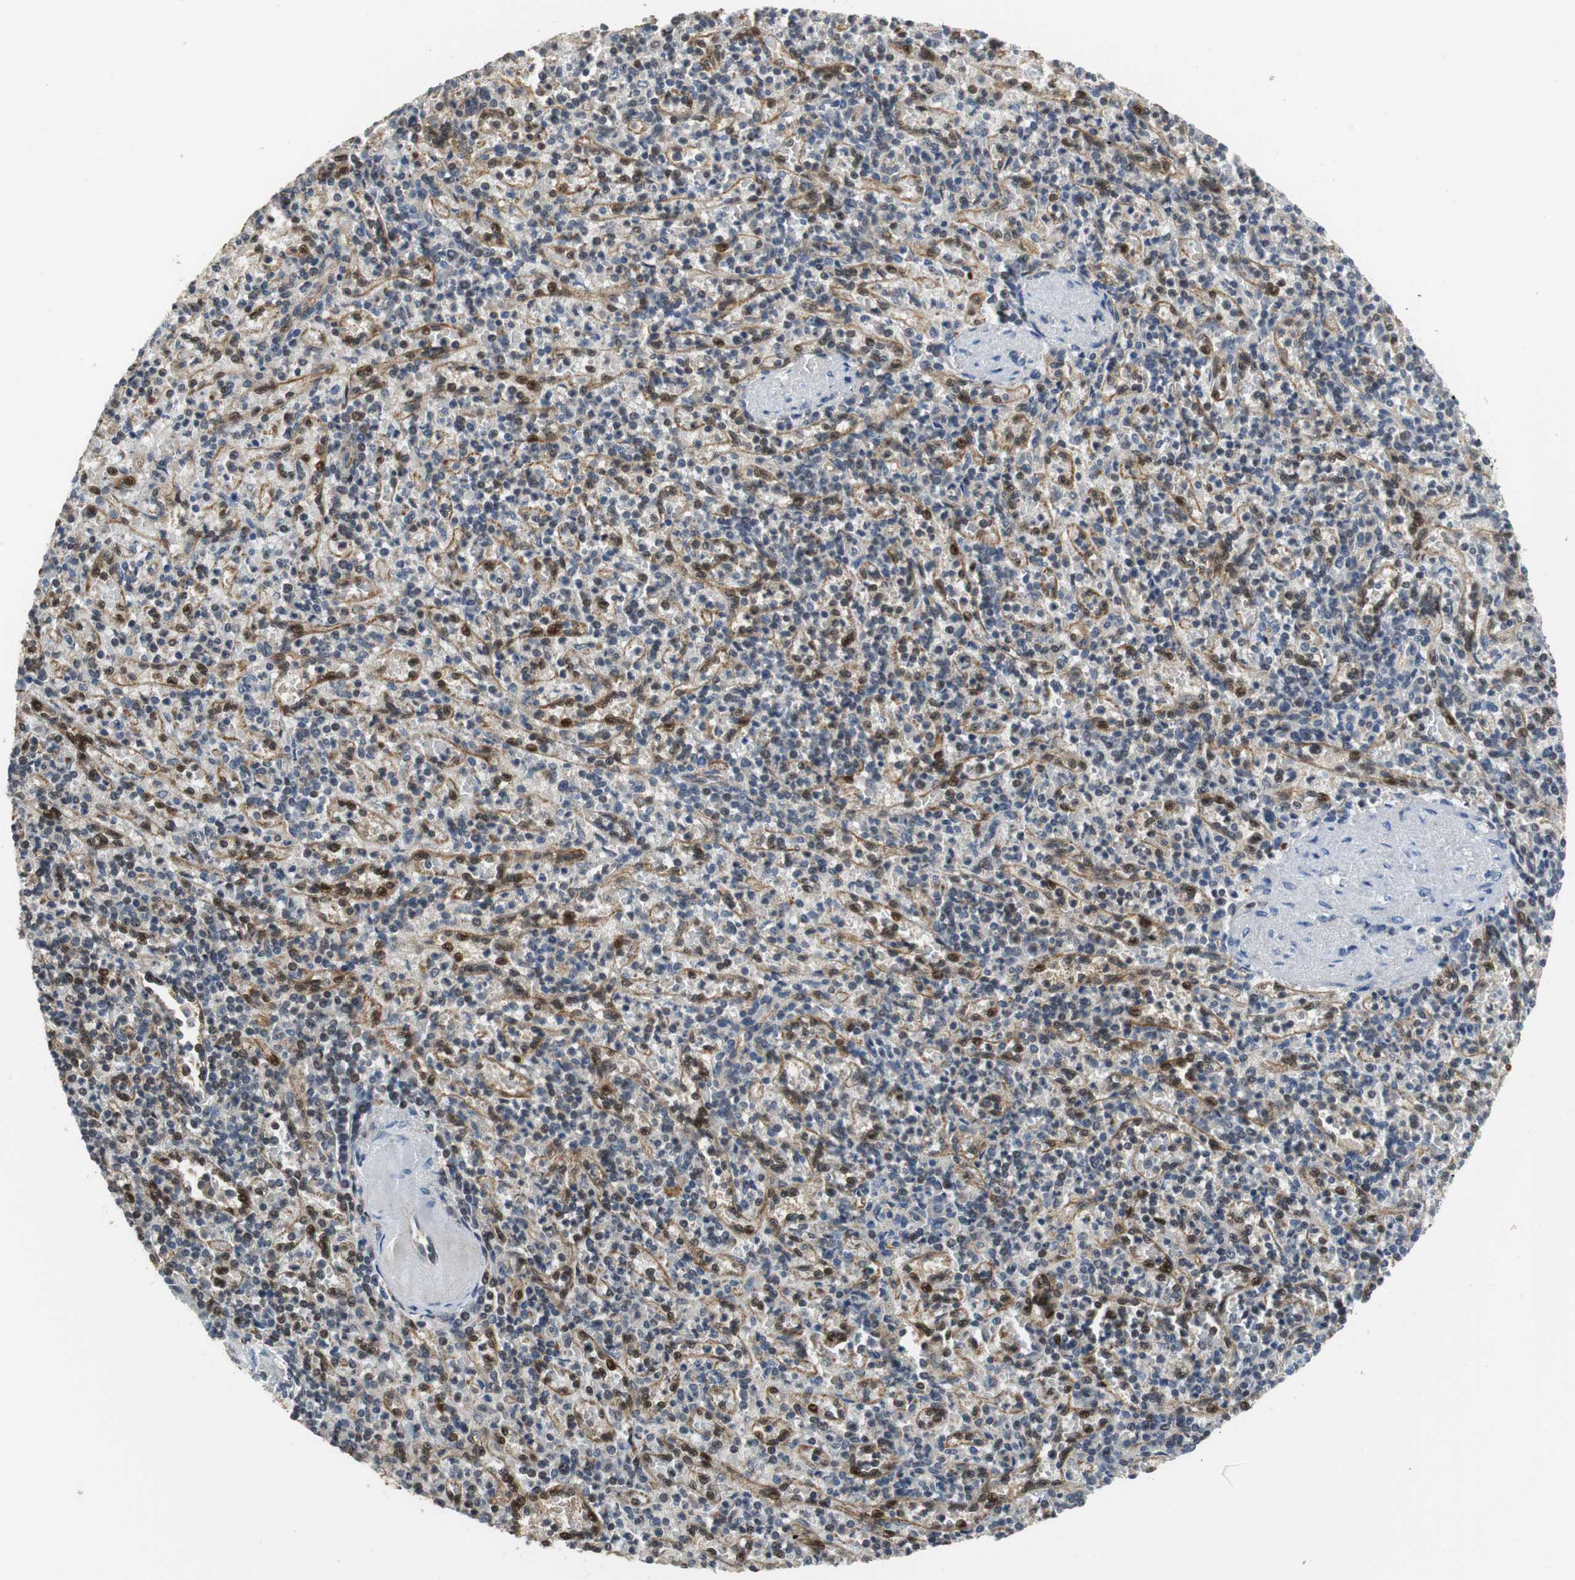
{"staining": {"intensity": "moderate", "quantity": ">75%", "location": "cytoplasmic/membranous"}, "tissue": "spleen", "cell_type": "Cells in red pulp", "image_type": "normal", "snomed": [{"axis": "morphology", "description": "Normal tissue, NOS"}, {"axis": "topography", "description": "Spleen"}], "caption": "Immunohistochemical staining of unremarkable spleen exhibits medium levels of moderate cytoplasmic/membranous expression in approximately >75% of cells in red pulp.", "gene": "GSDMD", "patient": {"sex": "female", "age": 74}}